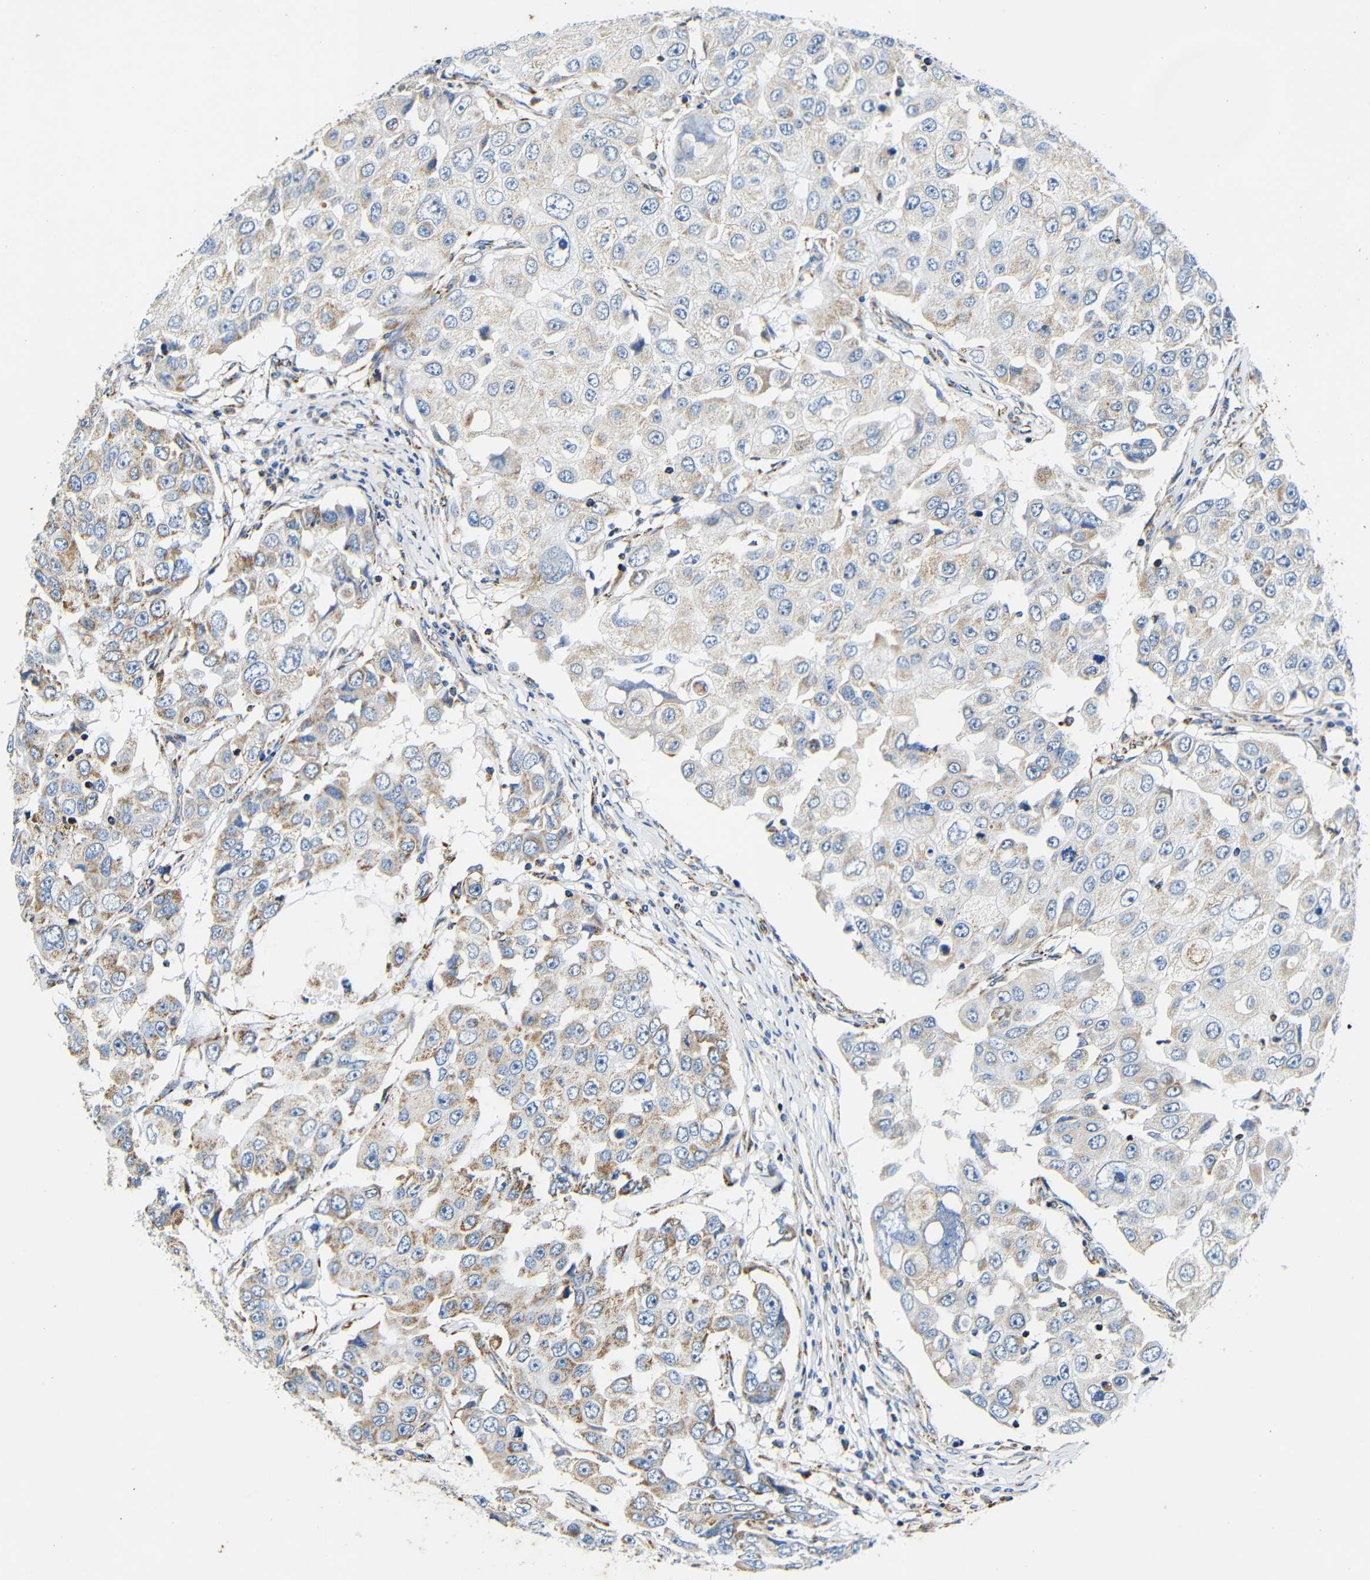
{"staining": {"intensity": "weak", "quantity": "25%-75%", "location": "cytoplasmic/membranous"}, "tissue": "breast cancer", "cell_type": "Tumor cells", "image_type": "cancer", "snomed": [{"axis": "morphology", "description": "Duct carcinoma"}, {"axis": "topography", "description": "Breast"}], "caption": "A photomicrograph of human intraductal carcinoma (breast) stained for a protein demonstrates weak cytoplasmic/membranous brown staining in tumor cells. Using DAB (brown) and hematoxylin (blue) stains, captured at high magnification using brightfield microscopy.", "gene": "GALNT18", "patient": {"sex": "female", "age": 53}}